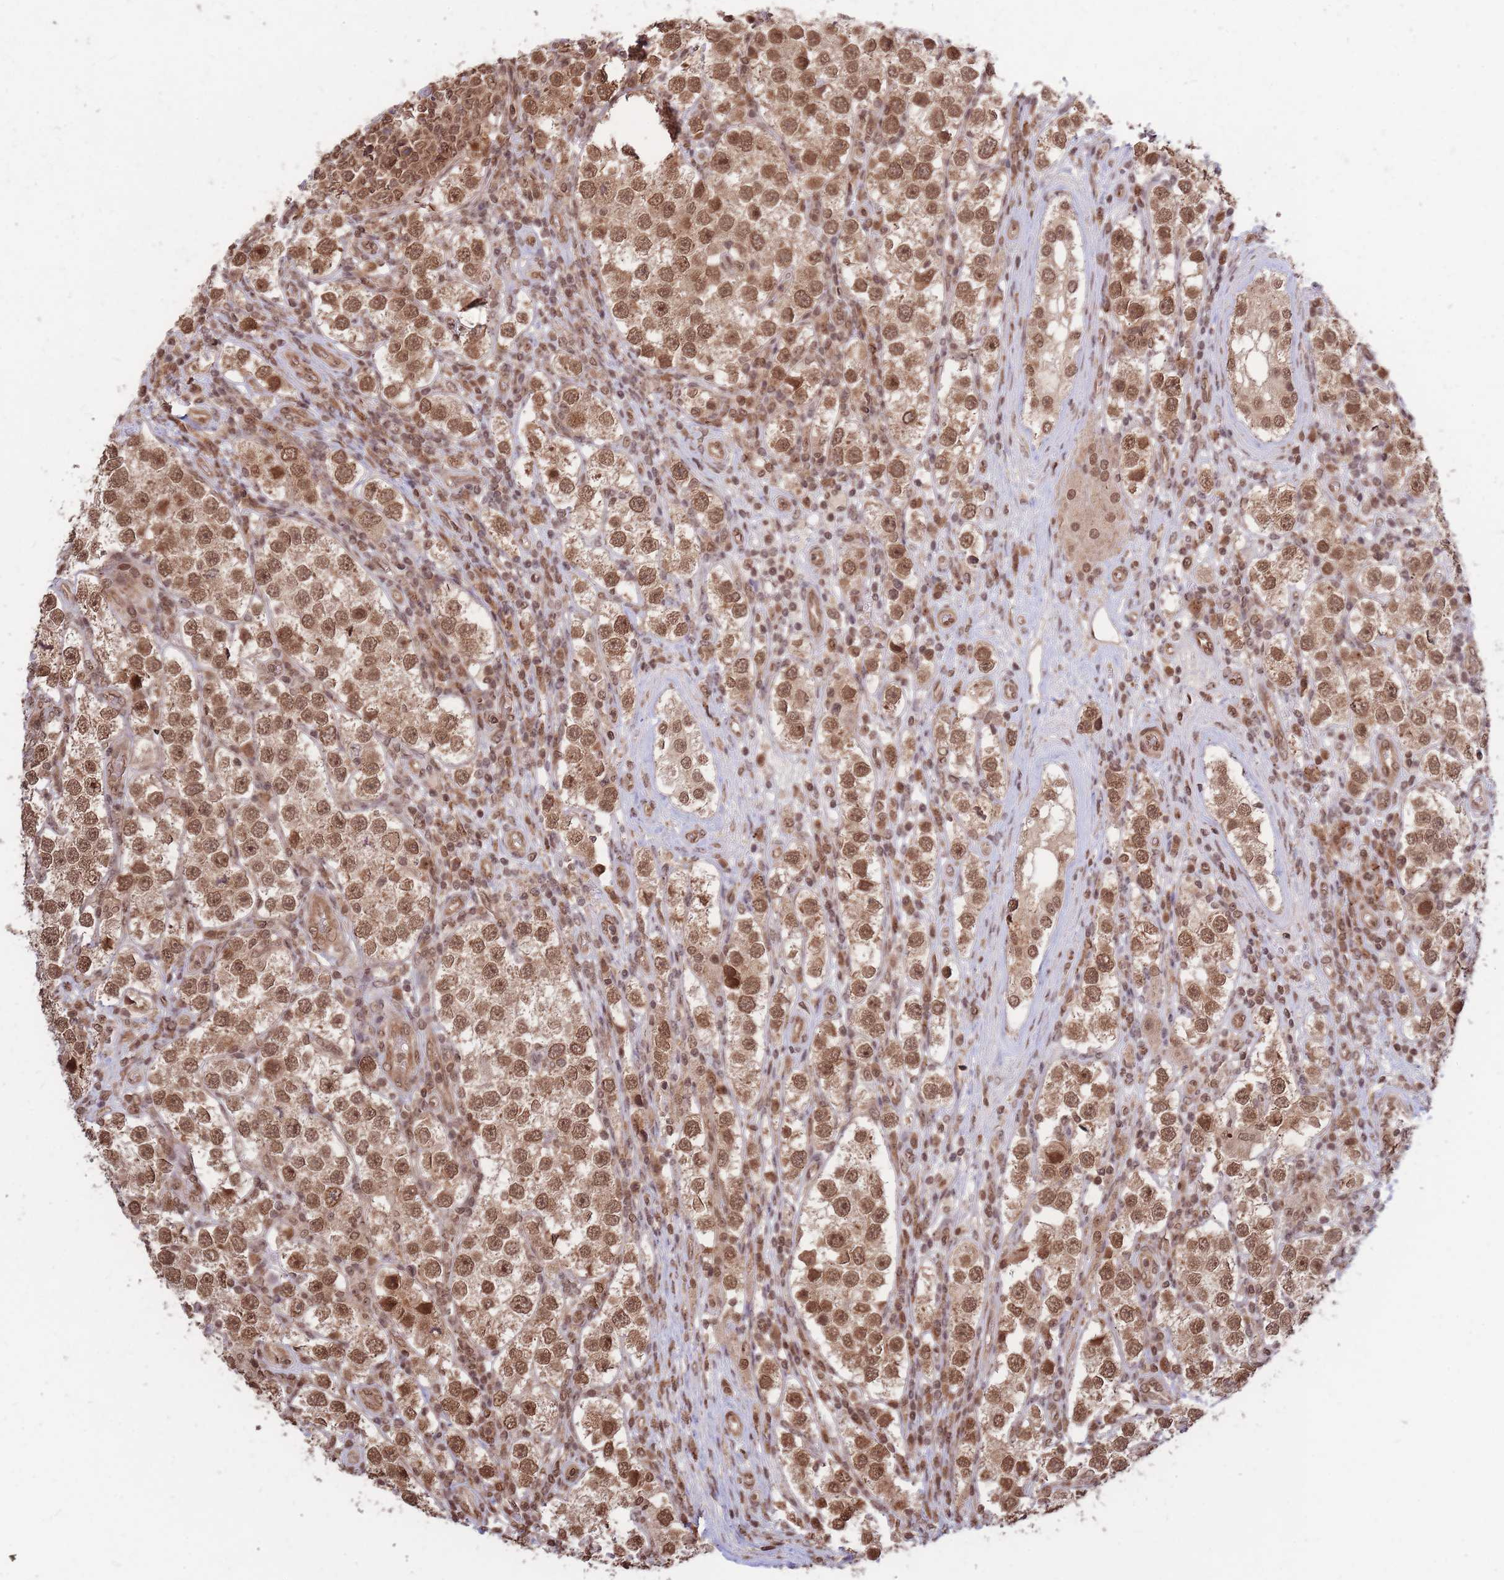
{"staining": {"intensity": "moderate", "quantity": ">75%", "location": "cytoplasmic/membranous,nuclear"}, "tissue": "testis cancer", "cell_type": "Tumor cells", "image_type": "cancer", "snomed": [{"axis": "morphology", "description": "Seminoma, NOS"}, {"axis": "topography", "description": "Testis"}], "caption": "A medium amount of moderate cytoplasmic/membranous and nuclear positivity is identified in approximately >75% of tumor cells in testis seminoma tissue.", "gene": "SRA1", "patient": {"sex": "male", "age": 37}}